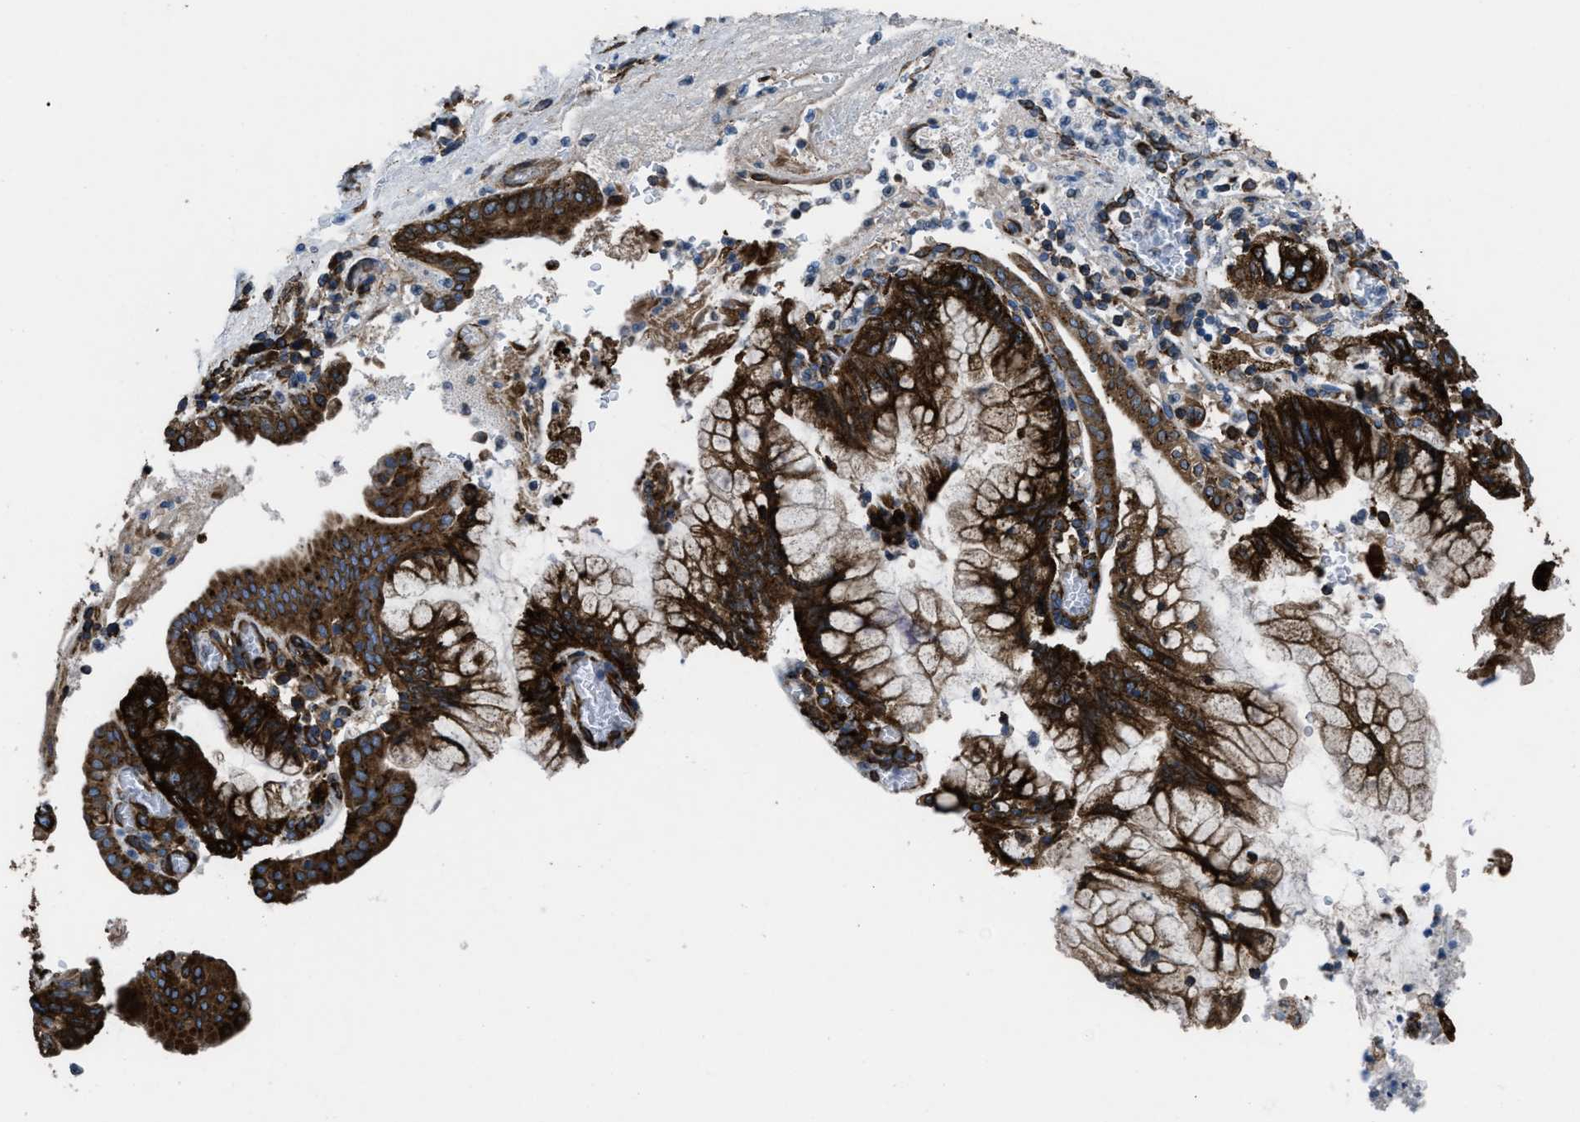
{"staining": {"intensity": "strong", "quantity": ">75%", "location": "cytoplasmic/membranous"}, "tissue": "pancreatic cancer", "cell_type": "Tumor cells", "image_type": "cancer", "snomed": [{"axis": "morphology", "description": "Adenocarcinoma, NOS"}, {"axis": "topography", "description": "Pancreas"}], "caption": "Protein expression analysis of adenocarcinoma (pancreatic) reveals strong cytoplasmic/membranous staining in about >75% of tumor cells. (DAB IHC with brightfield microscopy, high magnification).", "gene": "CAPRIN1", "patient": {"sex": "female", "age": 73}}